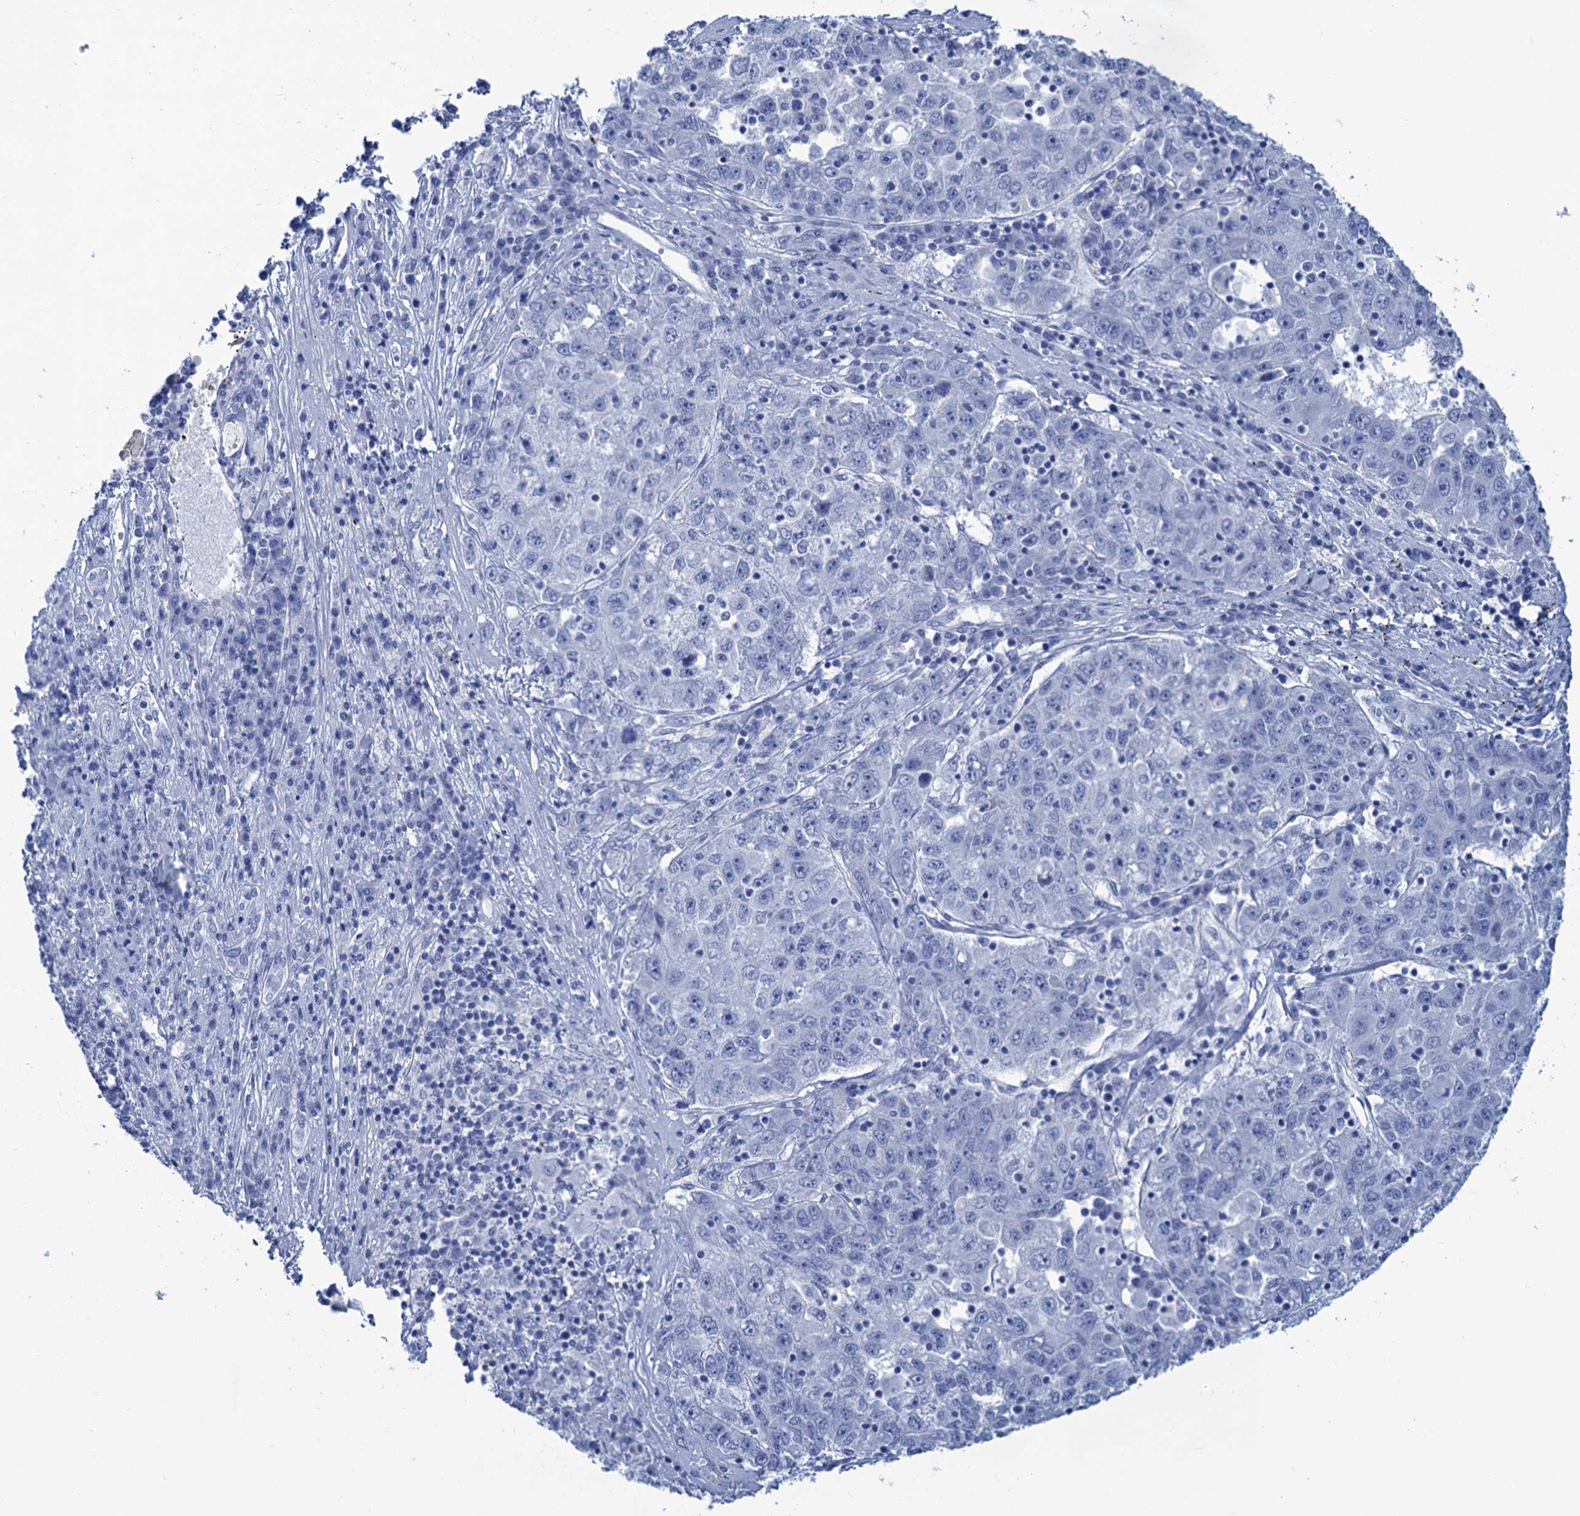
{"staining": {"intensity": "negative", "quantity": "none", "location": "none"}, "tissue": "liver cancer", "cell_type": "Tumor cells", "image_type": "cancer", "snomed": [{"axis": "morphology", "description": "Carcinoma, Hepatocellular, NOS"}, {"axis": "topography", "description": "Liver"}], "caption": "IHC of hepatocellular carcinoma (liver) reveals no expression in tumor cells.", "gene": "CABYR", "patient": {"sex": "male", "age": 49}}